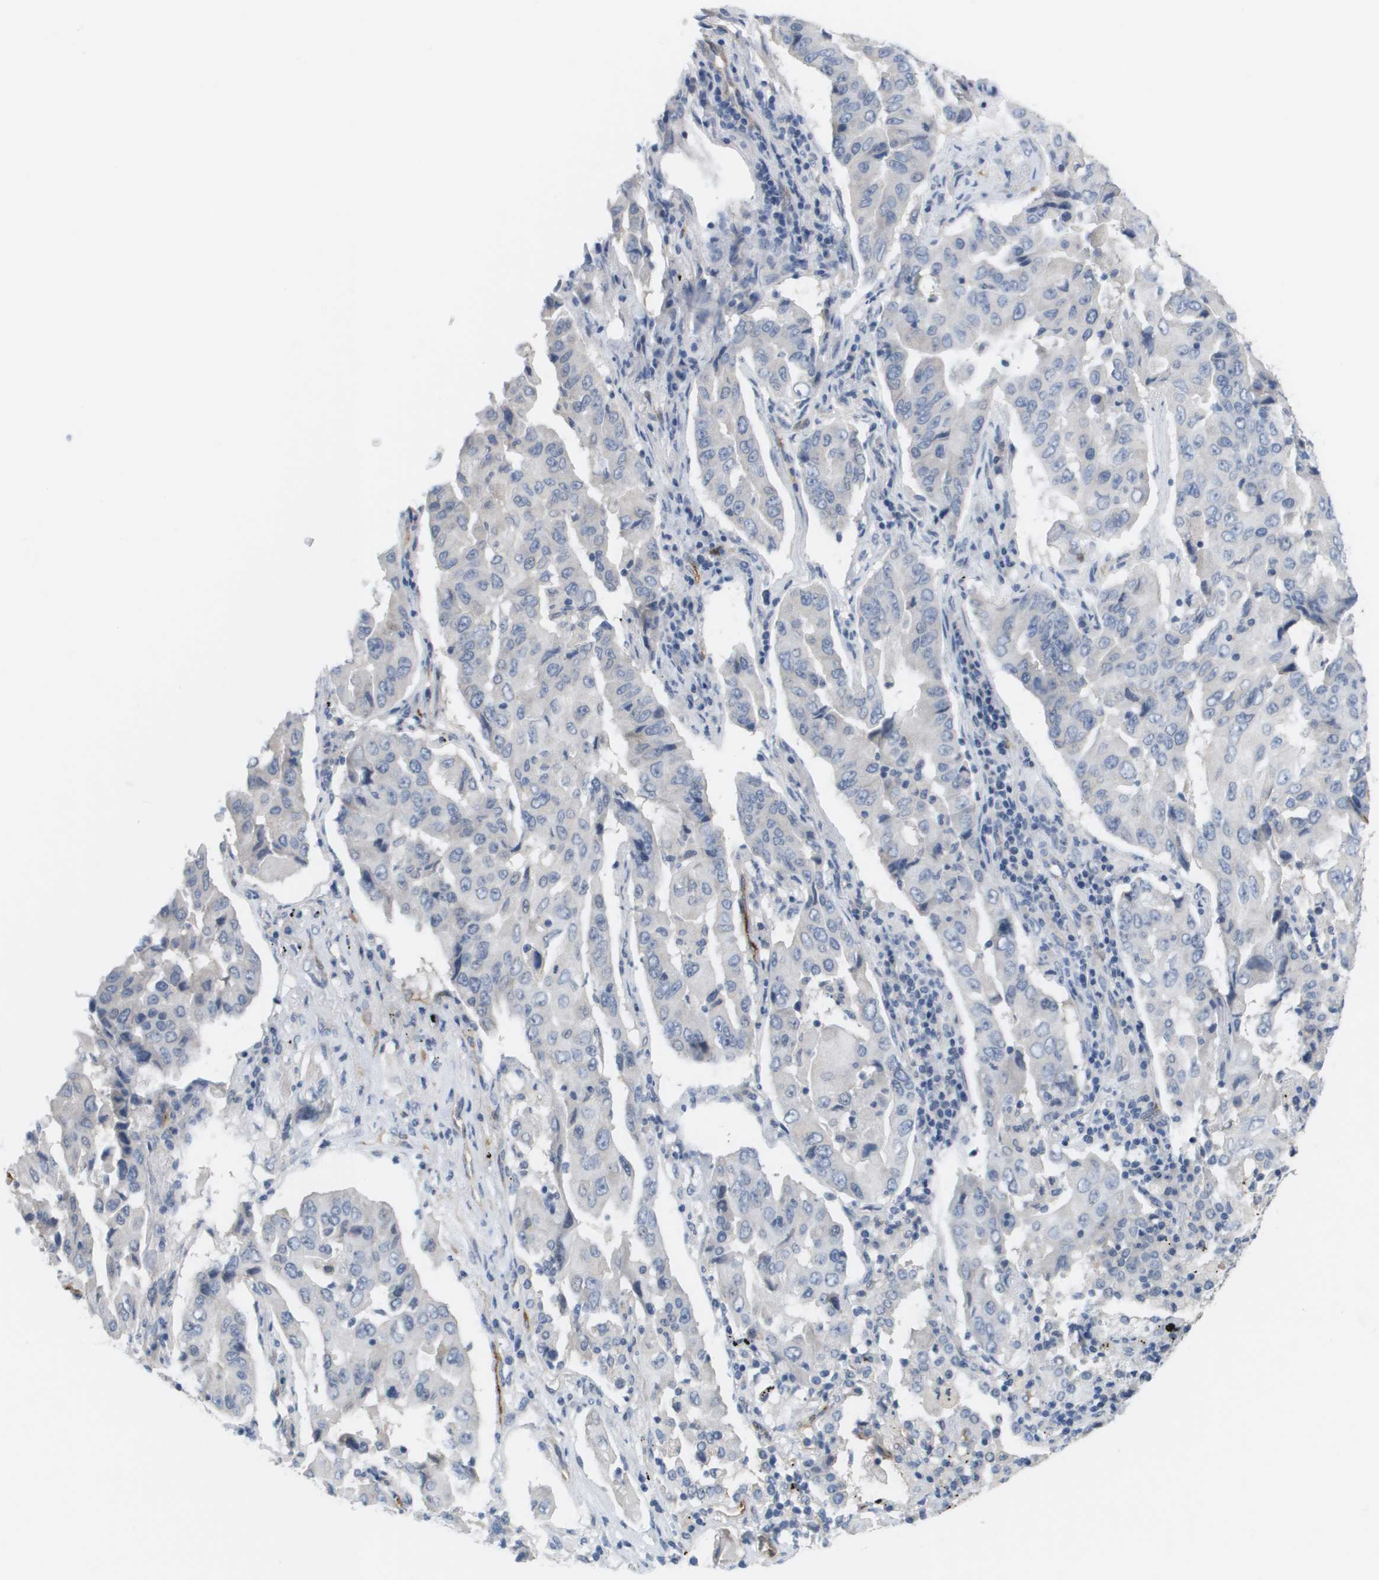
{"staining": {"intensity": "negative", "quantity": "none", "location": "none"}, "tissue": "lung cancer", "cell_type": "Tumor cells", "image_type": "cancer", "snomed": [{"axis": "morphology", "description": "Adenocarcinoma, NOS"}, {"axis": "topography", "description": "Lung"}], "caption": "Immunohistochemical staining of human lung cancer displays no significant positivity in tumor cells.", "gene": "ANGPT2", "patient": {"sex": "female", "age": 65}}